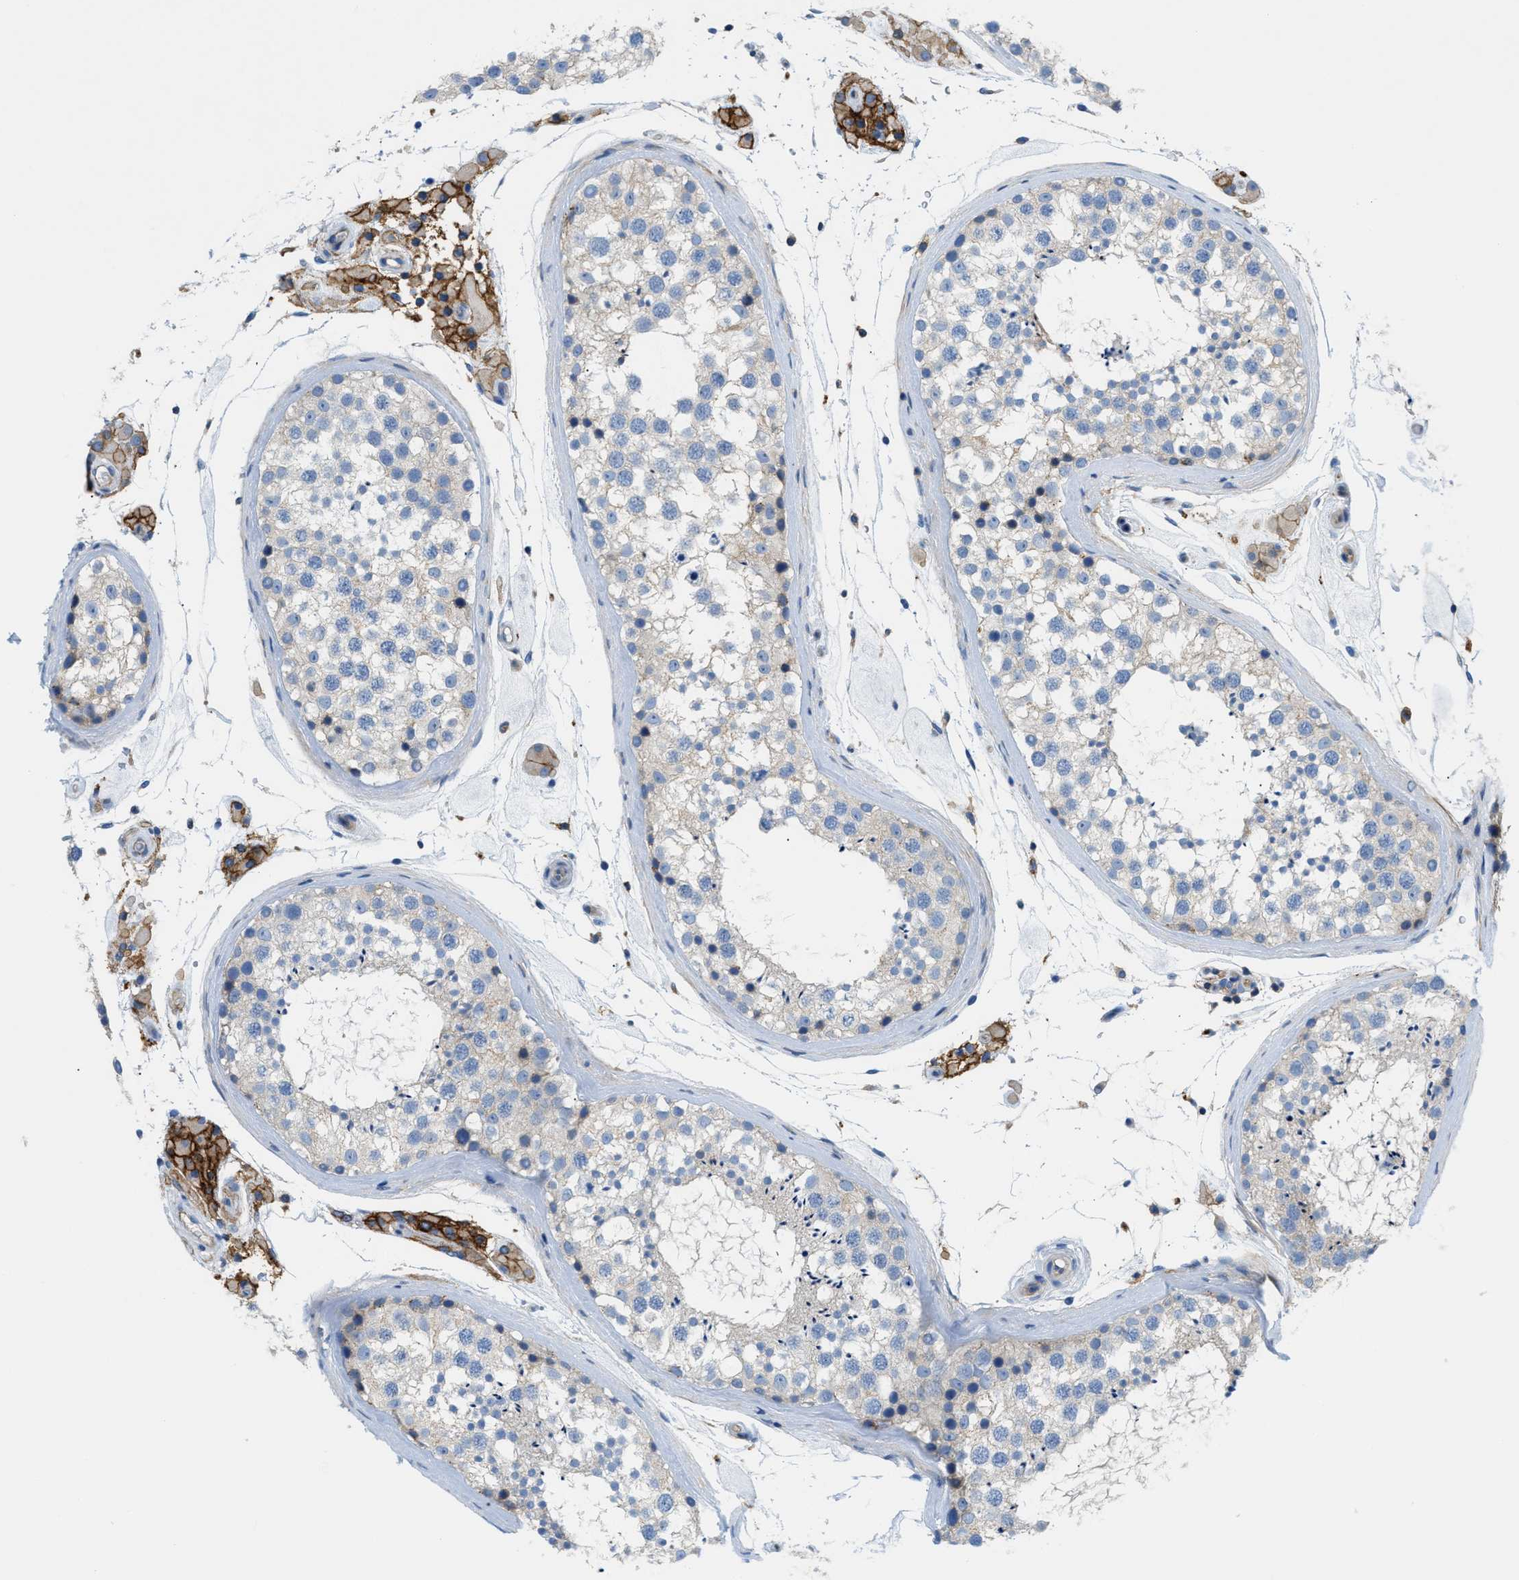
{"staining": {"intensity": "weak", "quantity": "25%-75%", "location": "cytoplasmic/membranous"}, "tissue": "testis", "cell_type": "Cells in seminiferous ducts", "image_type": "normal", "snomed": [{"axis": "morphology", "description": "Normal tissue, NOS"}, {"axis": "topography", "description": "Testis"}], "caption": "Cells in seminiferous ducts reveal low levels of weak cytoplasmic/membranous staining in approximately 25%-75% of cells in unremarkable human testis.", "gene": "ORAI1", "patient": {"sex": "male", "age": 46}}